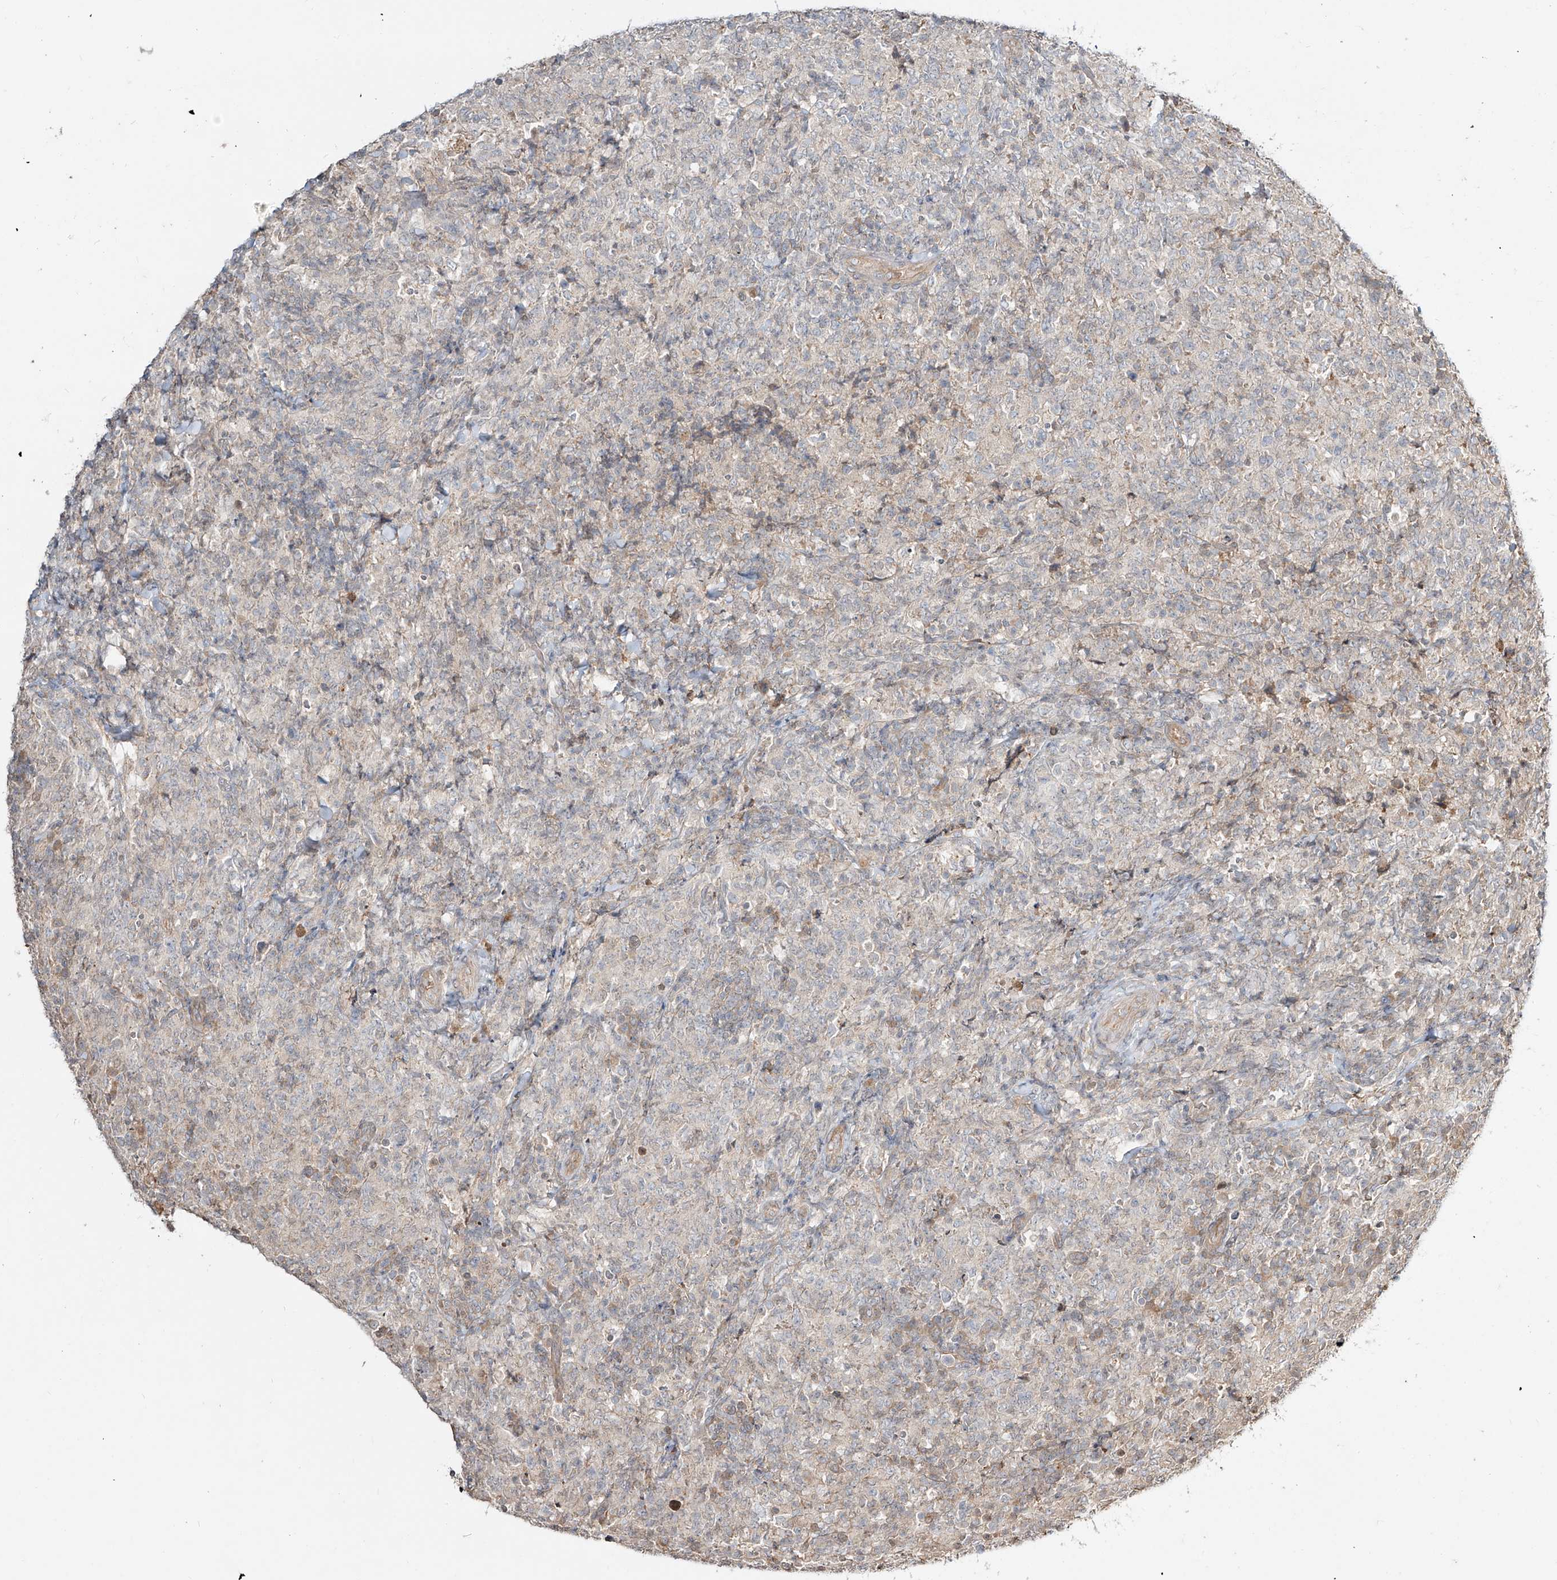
{"staining": {"intensity": "negative", "quantity": "none", "location": "none"}, "tissue": "lymphoma", "cell_type": "Tumor cells", "image_type": "cancer", "snomed": [{"axis": "morphology", "description": "Malignant lymphoma, non-Hodgkin's type, High grade"}, {"axis": "topography", "description": "Tonsil"}], "caption": "Immunohistochemistry of human malignant lymphoma, non-Hodgkin's type (high-grade) exhibits no expression in tumor cells. (DAB (3,3'-diaminobenzidine) immunohistochemistry (IHC), high magnification).", "gene": "ERO1A", "patient": {"sex": "female", "age": 36}}